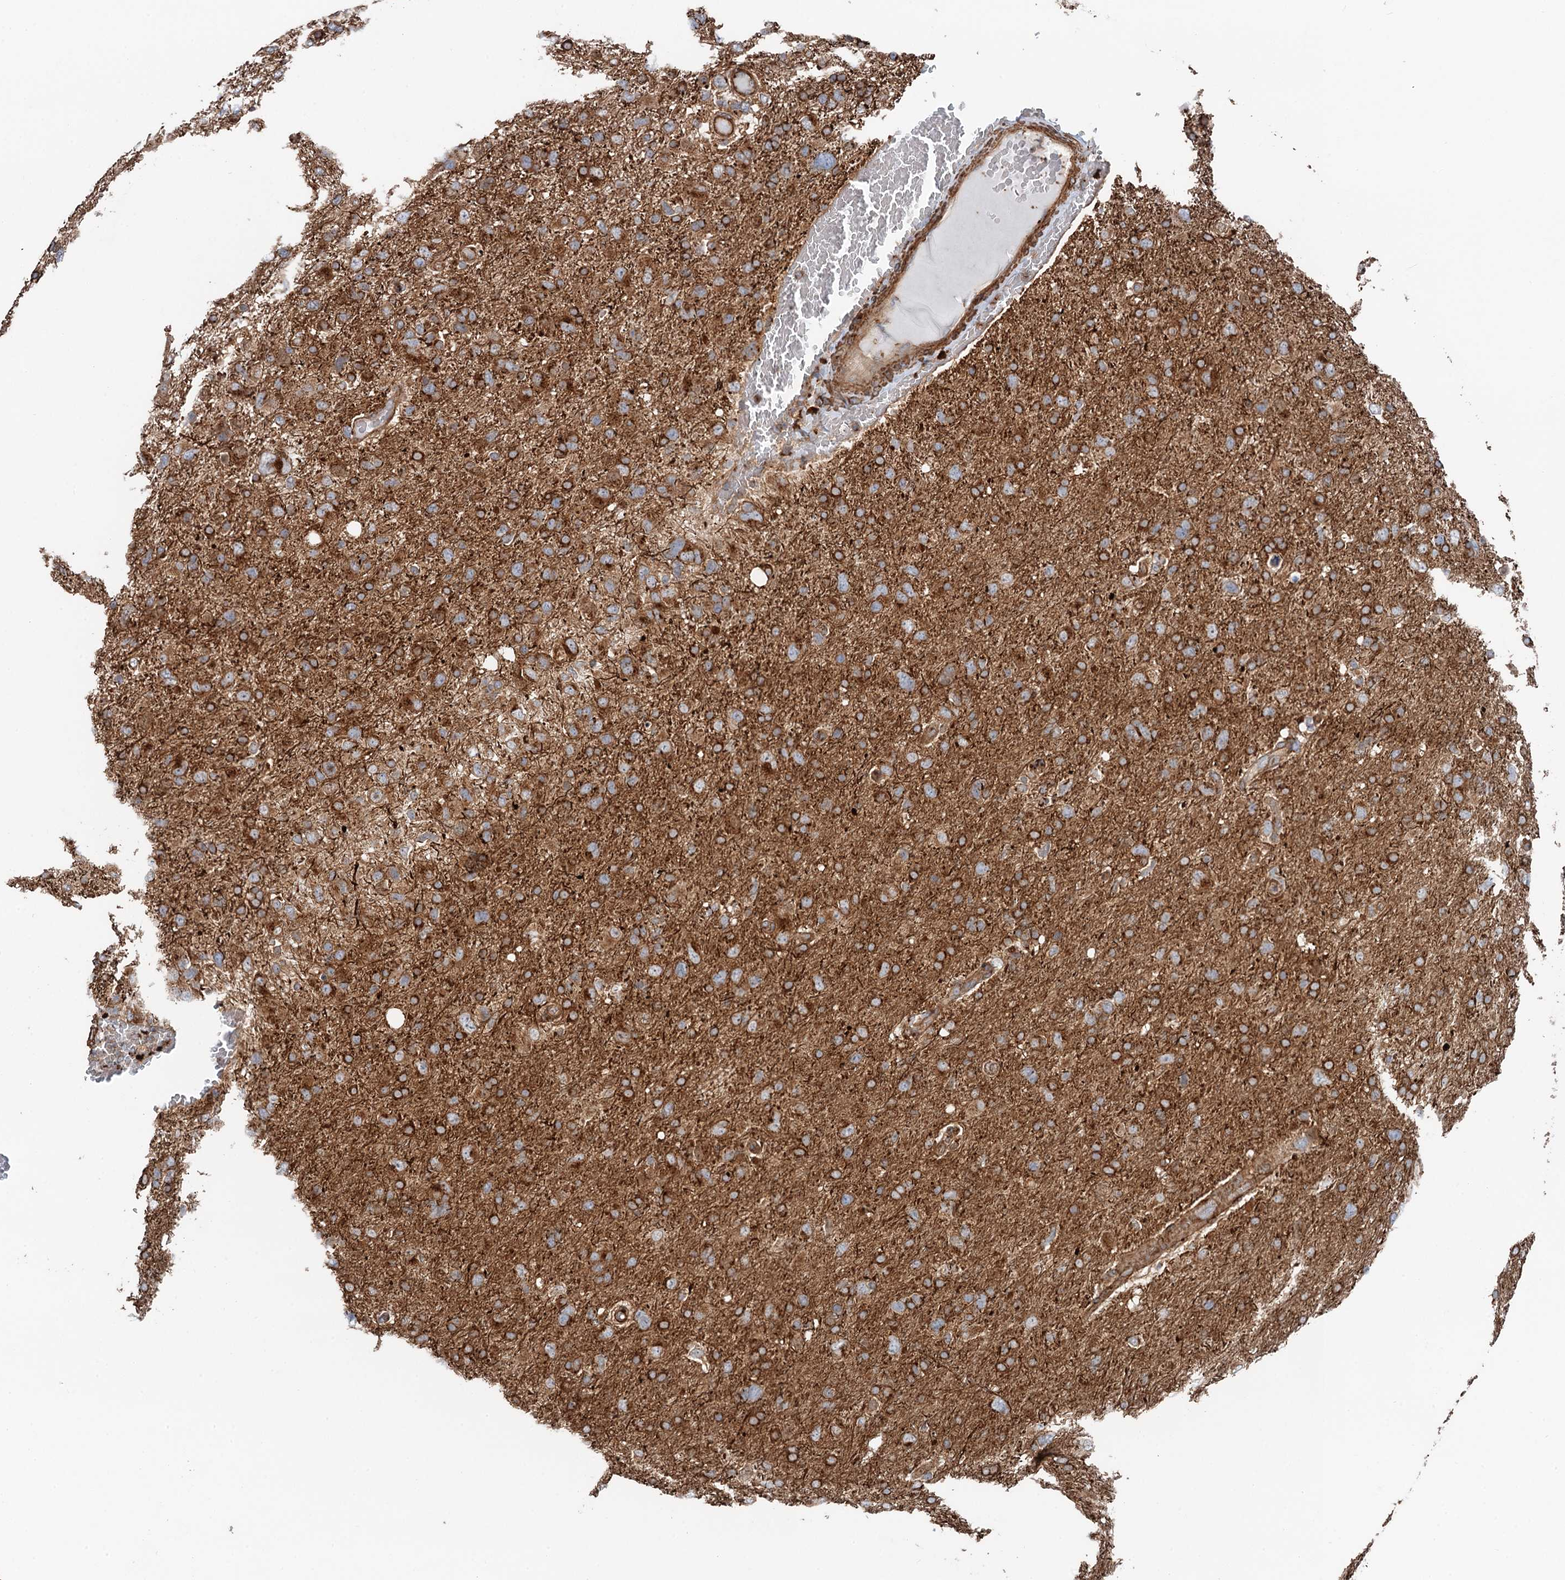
{"staining": {"intensity": "strong", "quantity": ">75%", "location": "cytoplasmic/membranous"}, "tissue": "glioma", "cell_type": "Tumor cells", "image_type": "cancer", "snomed": [{"axis": "morphology", "description": "Glioma, malignant, High grade"}, {"axis": "topography", "description": "Brain"}], "caption": "Strong cytoplasmic/membranous staining is present in approximately >75% of tumor cells in glioma. (DAB IHC with brightfield microscopy, high magnification).", "gene": "ANKRD26", "patient": {"sex": "male", "age": 61}}